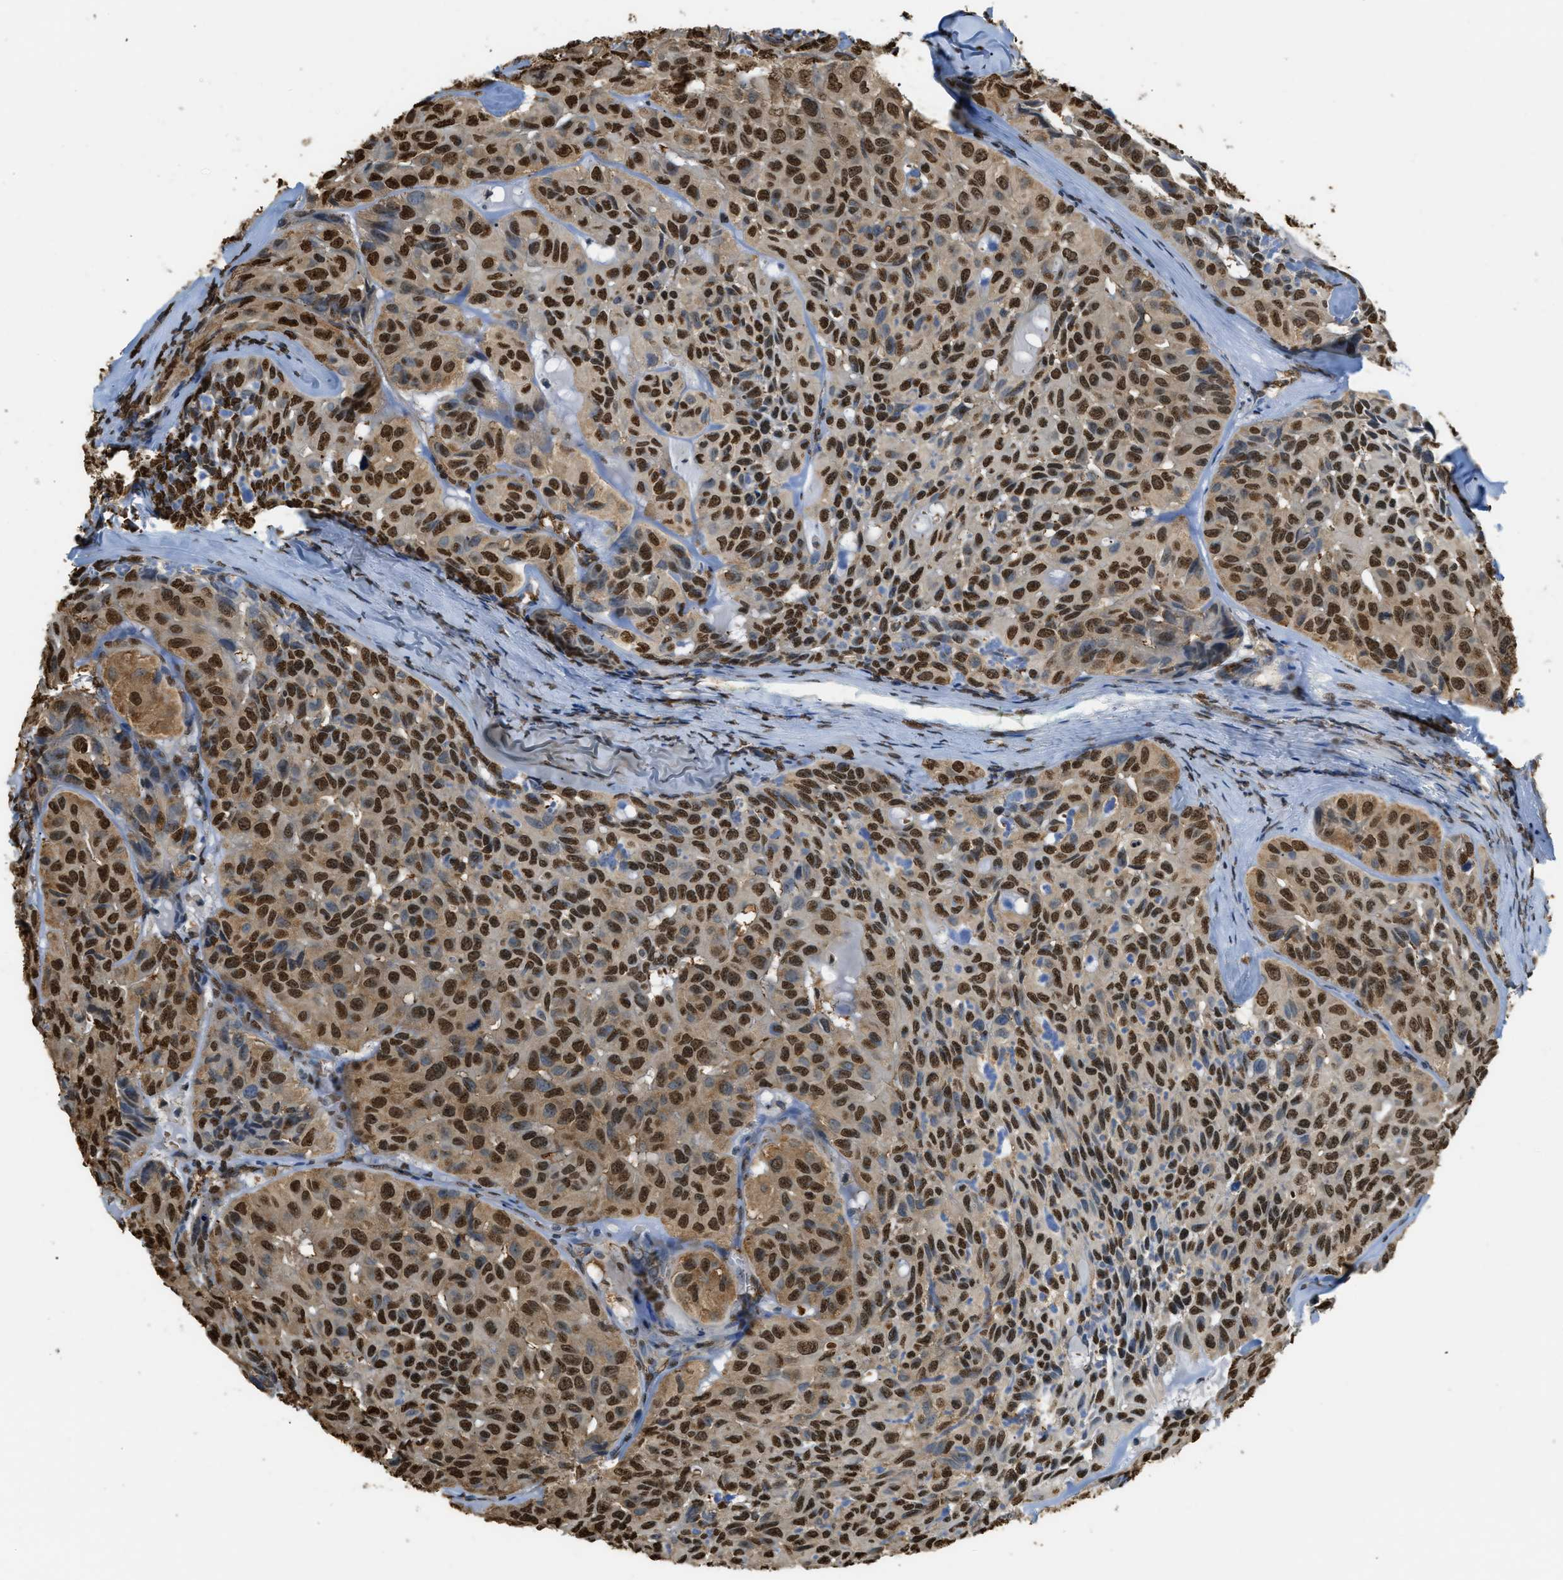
{"staining": {"intensity": "strong", "quantity": ">75%", "location": "cytoplasmic/membranous,nuclear"}, "tissue": "head and neck cancer", "cell_type": "Tumor cells", "image_type": "cancer", "snomed": [{"axis": "morphology", "description": "Adenocarcinoma, NOS"}, {"axis": "topography", "description": "Salivary gland, NOS"}, {"axis": "topography", "description": "Head-Neck"}], "caption": "Immunohistochemical staining of head and neck cancer reveals high levels of strong cytoplasmic/membranous and nuclear expression in approximately >75% of tumor cells. (brown staining indicates protein expression, while blue staining denotes nuclei).", "gene": "NR5A2", "patient": {"sex": "female", "age": 76}}